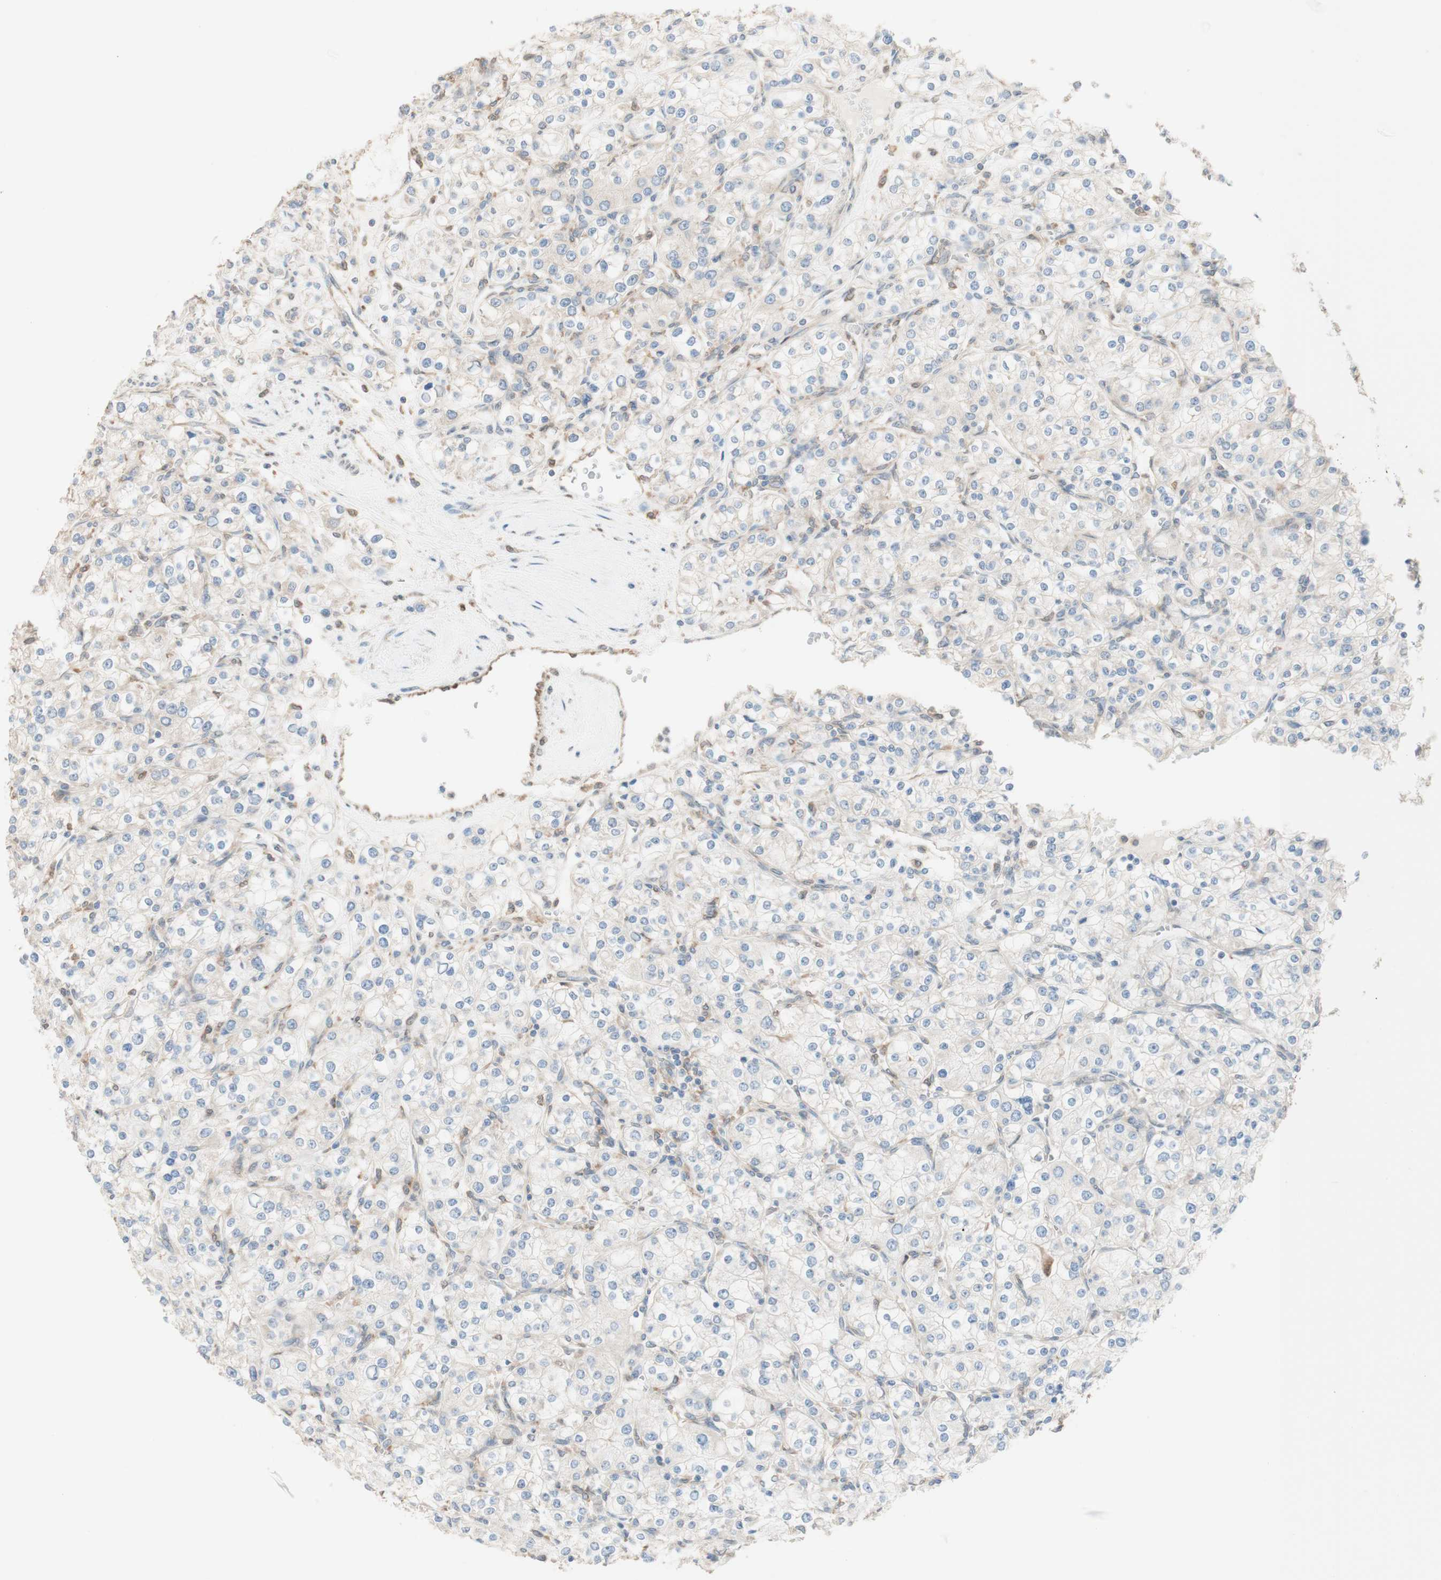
{"staining": {"intensity": "weak", "quantity": "25%-75%", "location": "cytoplasmic/membranous"}, "tissue": "renal cancer", "cell_type": "Tumor cells", "image_type": "cancer", "snomed": [{"axis": "morphology", "description": "Adenocarcinoma, NOS"}, {"axis": "topography", "description": "Kidney"}], "caption": "Renal cancer stained for a protein (brown) demonstrates weak cytoplasmic/membranous positive positivity in approximately 25%-75% of tumor cells.", "gene": "COMT", "patient": {"sex": "male", "age": 77}}